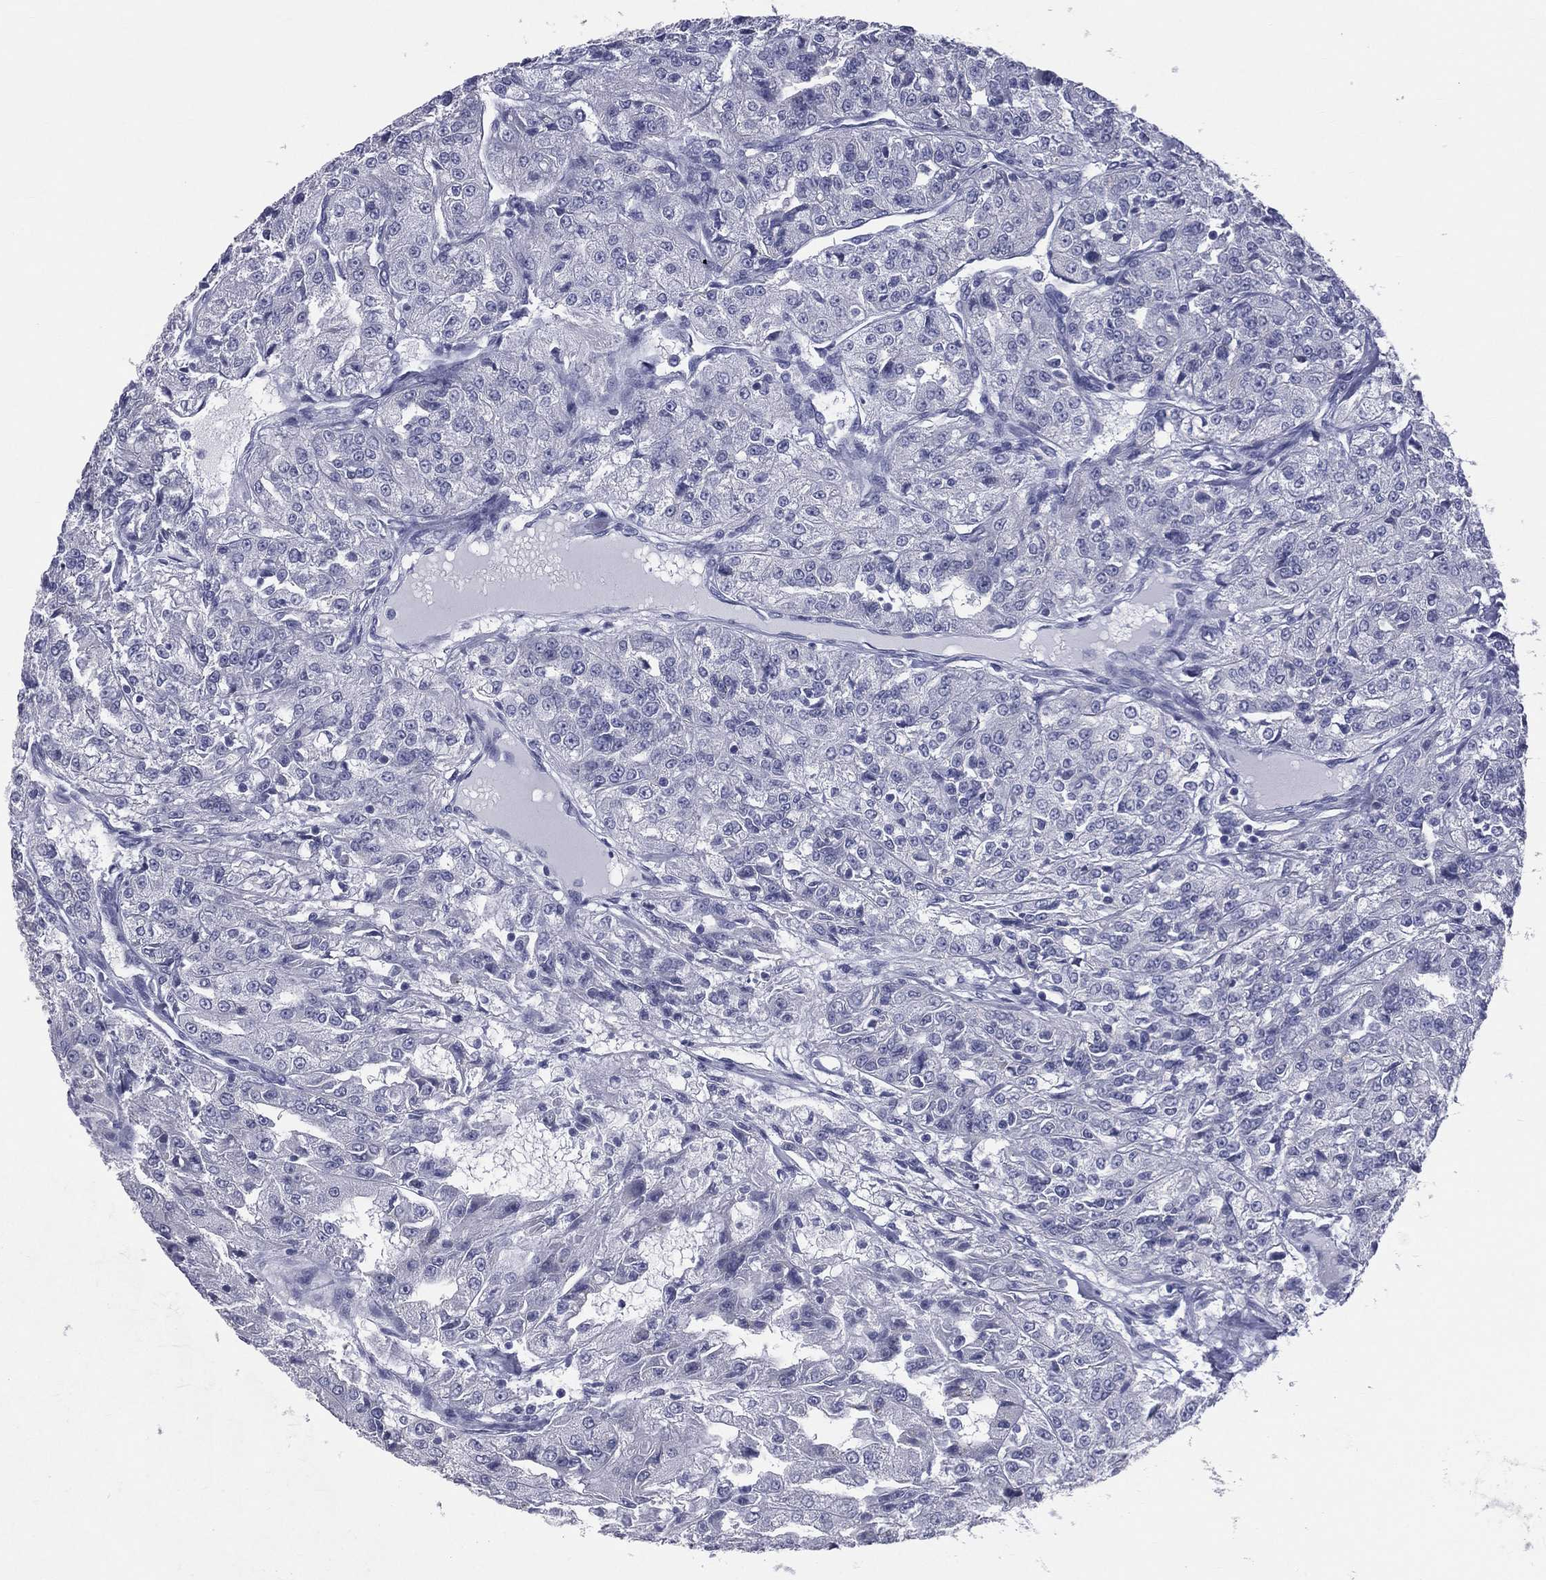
{"staining": {"intensity": "negative", "quantity": "none", "location": "none"}, "tissue": "renal cancer", "cell_type": "Tumor cells", "image_type": "cancer", "snomed": [{"axis": "morphology", "description": "Adenocarcinoma, NOS"}, {"axis": "topography", "description": "Kidney"}], "caption": "Tumor cells show no significant staining in renal cancer (adenocarcinoma).", "gene": "MLN", "patient": {"sex": "female", "age": 63}}